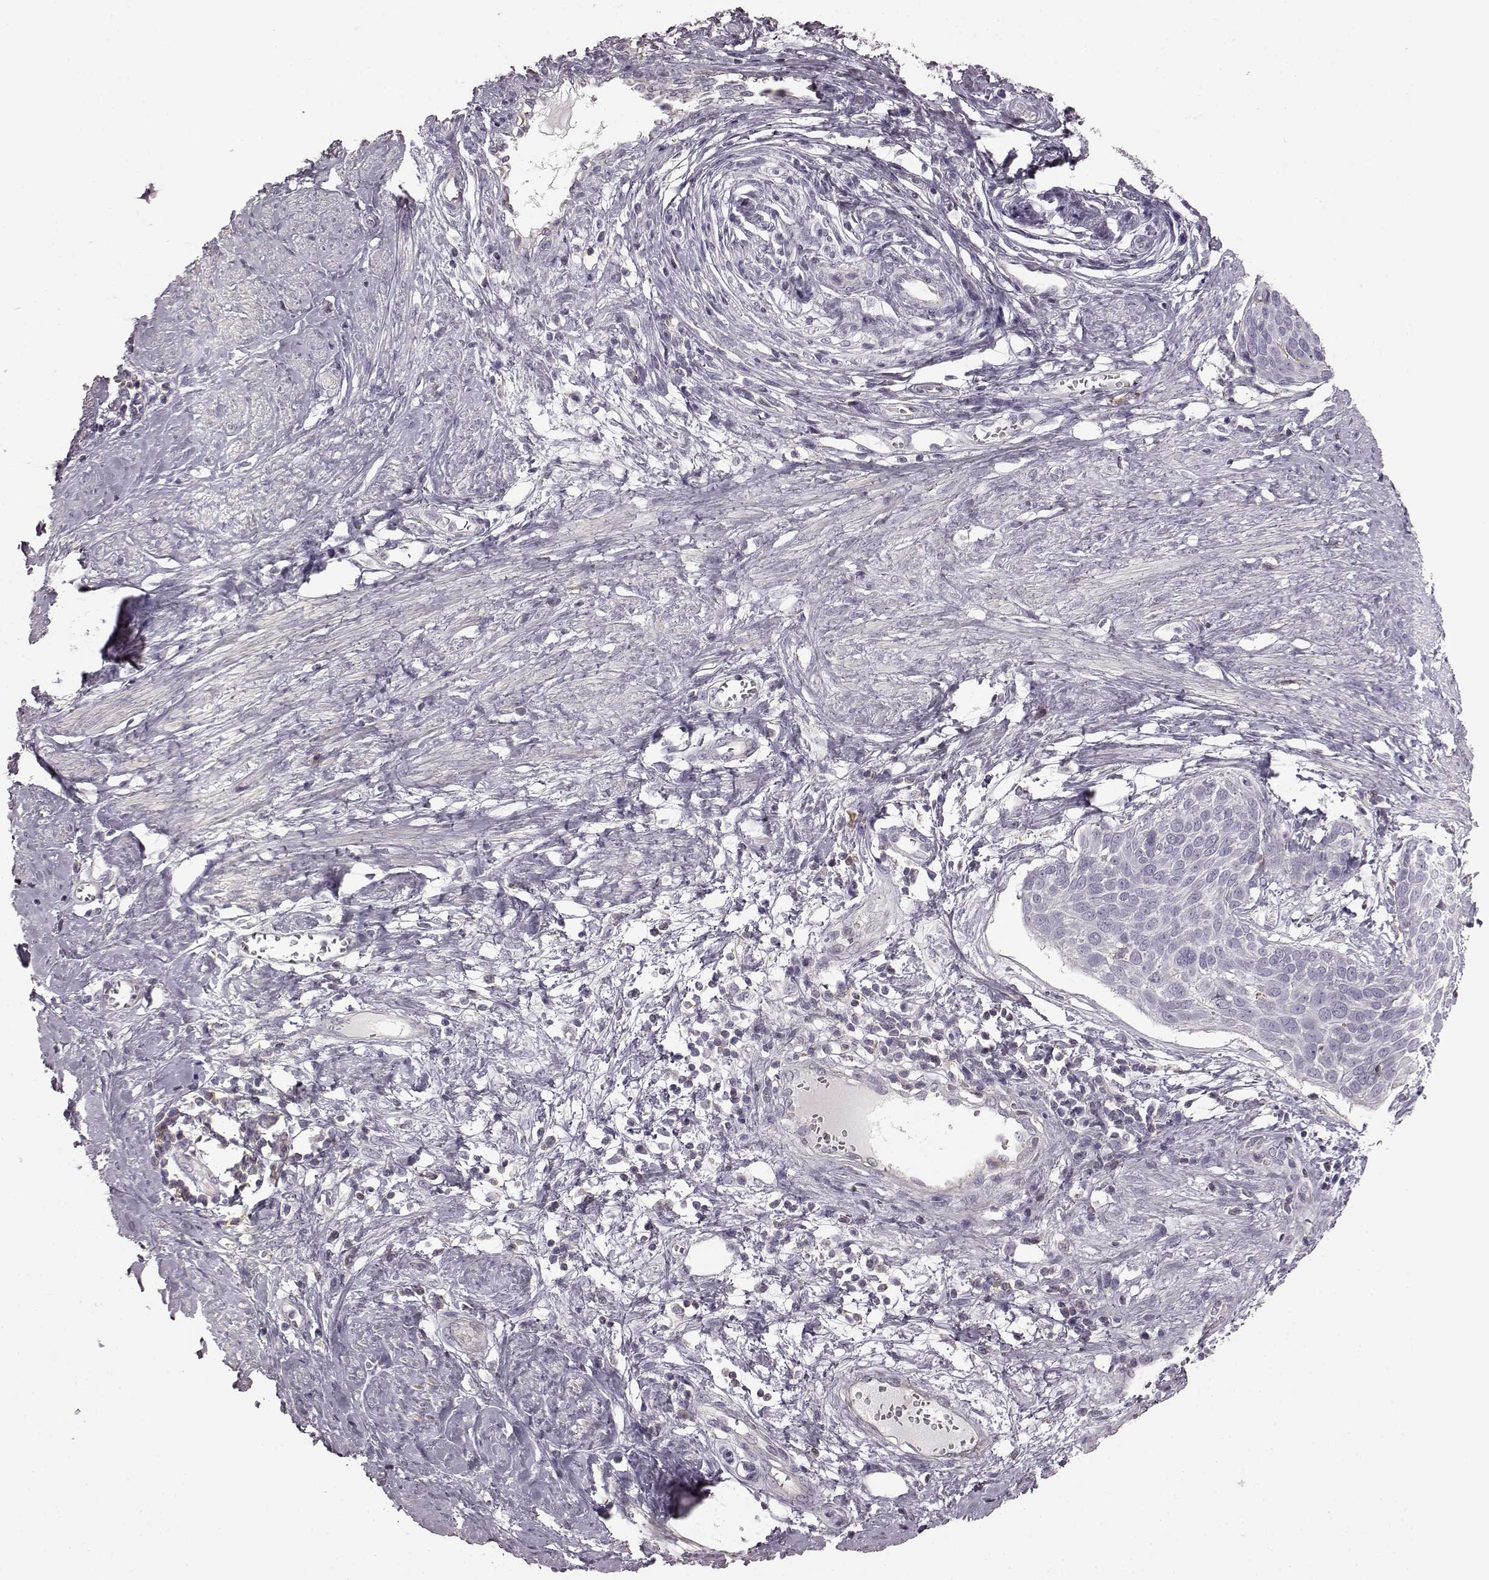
{"staining": {"intensity": "negative", "quantity": "none", "location": "none"}, "tissue": "cervical cancer", "cell_type": "Tumor cells", "image_type": "cancer", "snomed": [{"axis": "morphology", "description": "Squamous cell carcinoma, NOS"}, {"axis": "topography", "description": "Cervix"}], "caption": "Cervical cancer (squamous cell carcinoma) was stained to show a protein in brown. There is no significant positivity in tumor cells.", "gene": "PDCD1", "patient": {"sex": "female", "age": 39}}